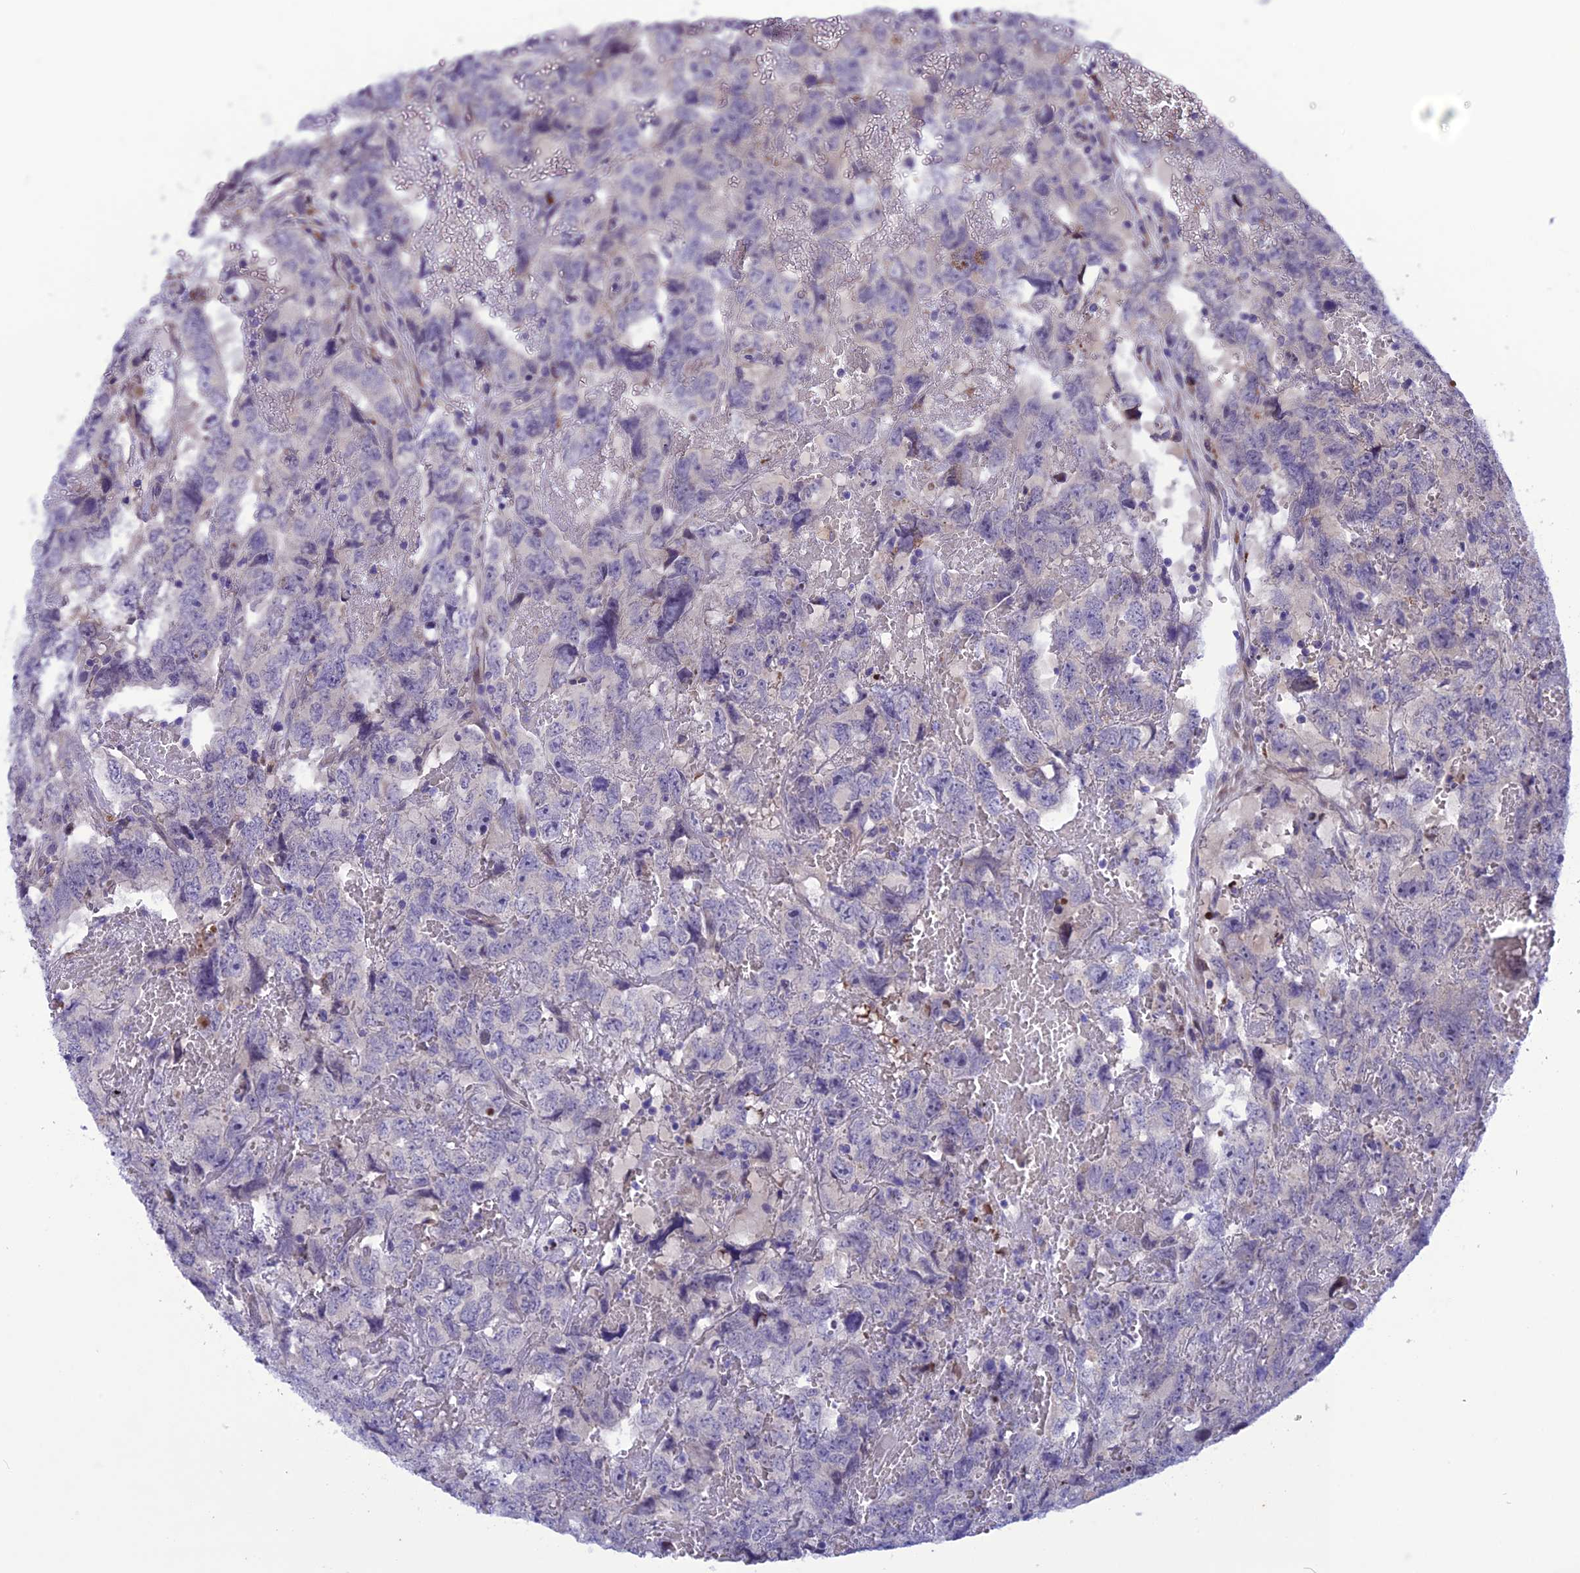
{"staining": {"intensity": "negative", "quantity": "none", "location": "none"}, "tissue": "testis cancer", "cell_type": "Tumor cells", "image_type": "cancer", "snomed": [{"axis": "morphology", "description": "Carcinoma, Embryonal, NOS"}, {"axis": "topography", "description": "Testis"}], "caption": "The micrograph reveals no staining of tumor cells in testis cancer.", "gene": "PSMF1", "patient": {"sex": "male", "age": 45}}